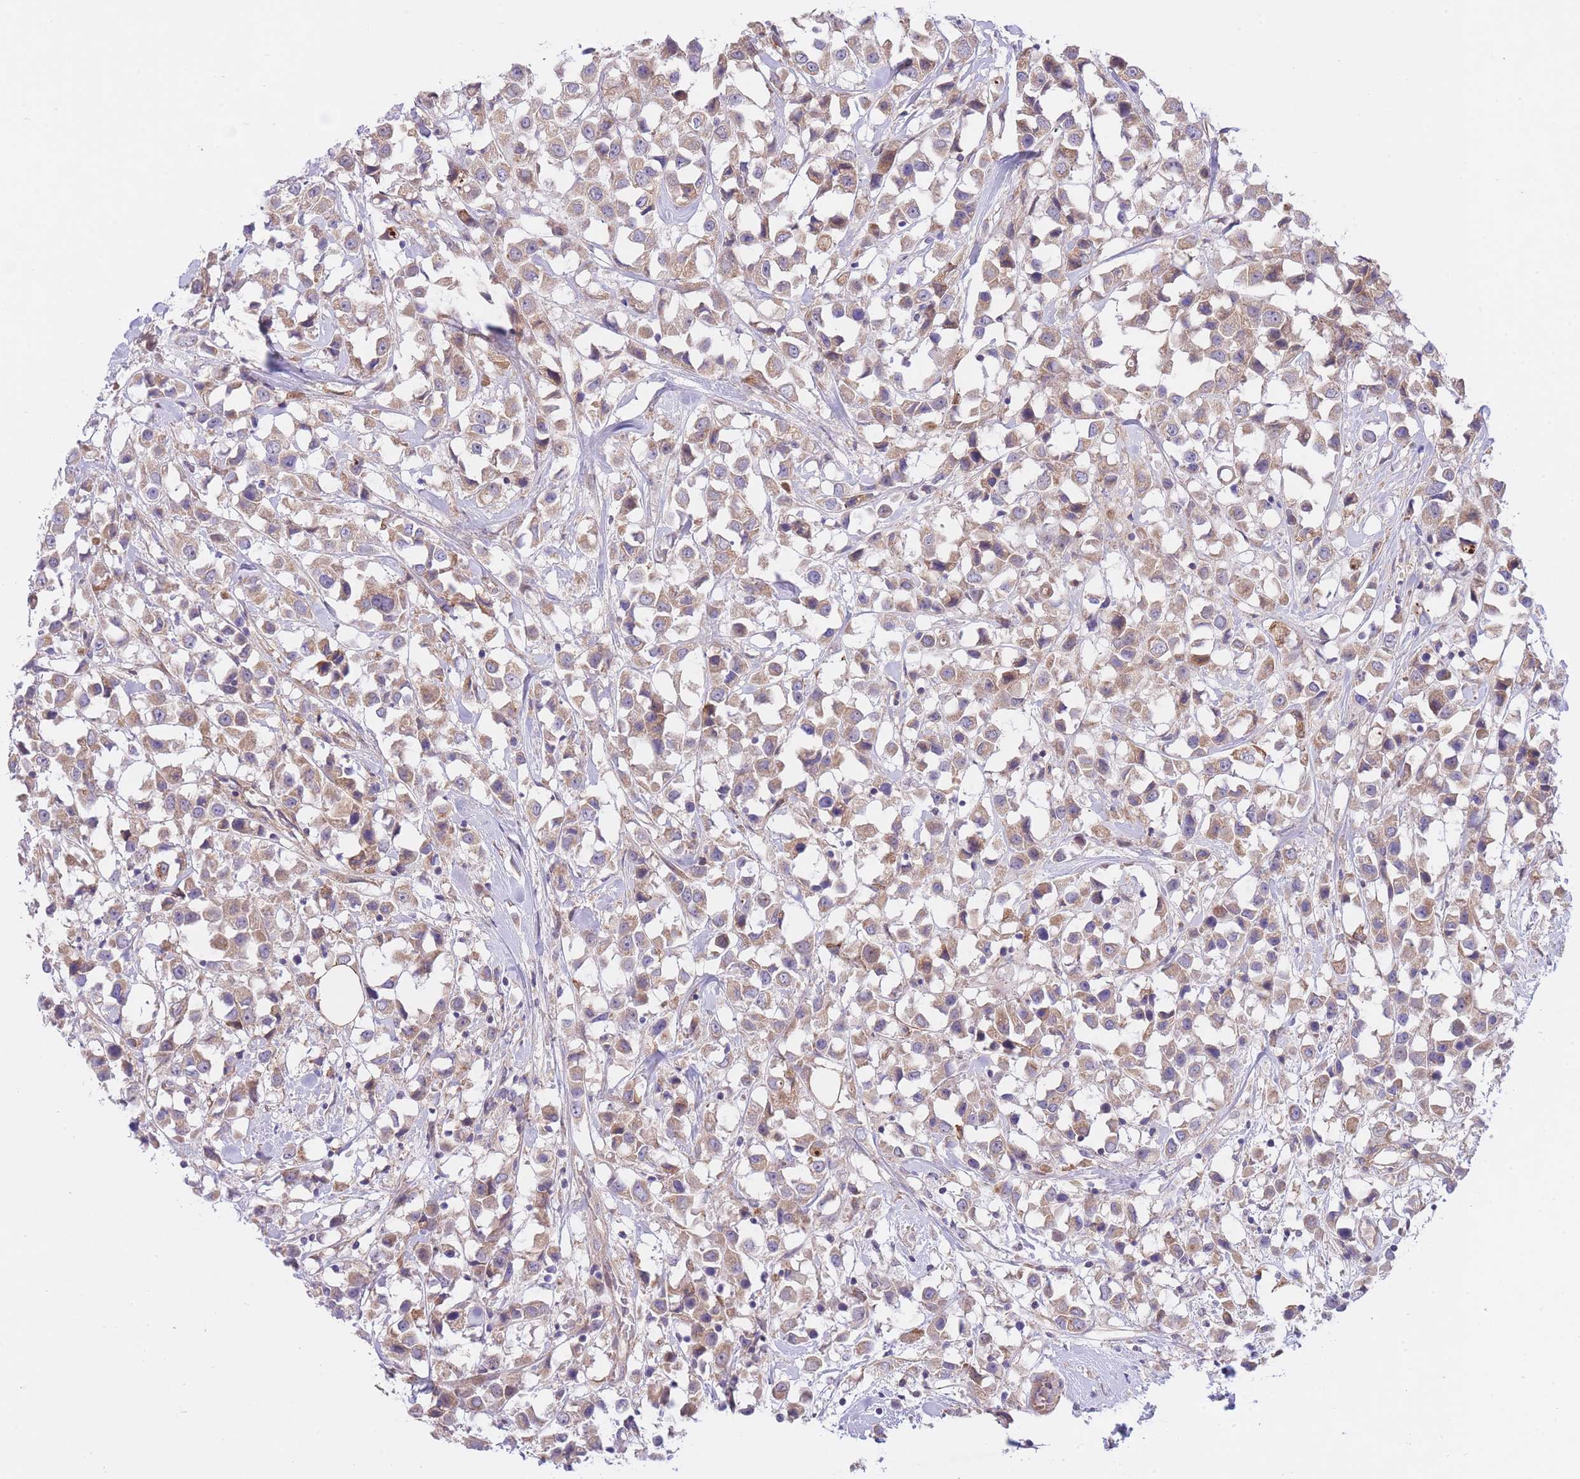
{"staining": {"intensity": "weak", "quantity": ">75%", "location": "cytoplasmic/membranous"}, "tissue": "breast cancer", "cell_type": "Tumor cells", "image_type": "cancer", "snomed": [{"axis": "morphology", "description": "Duct carcinoma"}, {"axis": "topography", "description": "Breast"}], "caption": "Breast cancer was stained to show a protein in brown. There is low levels of weak cytoplasmic/membranous staining in about >75% of tumor cells.", "gene": "CHAC1", "patient": {"sex": "female", "age": 61}}